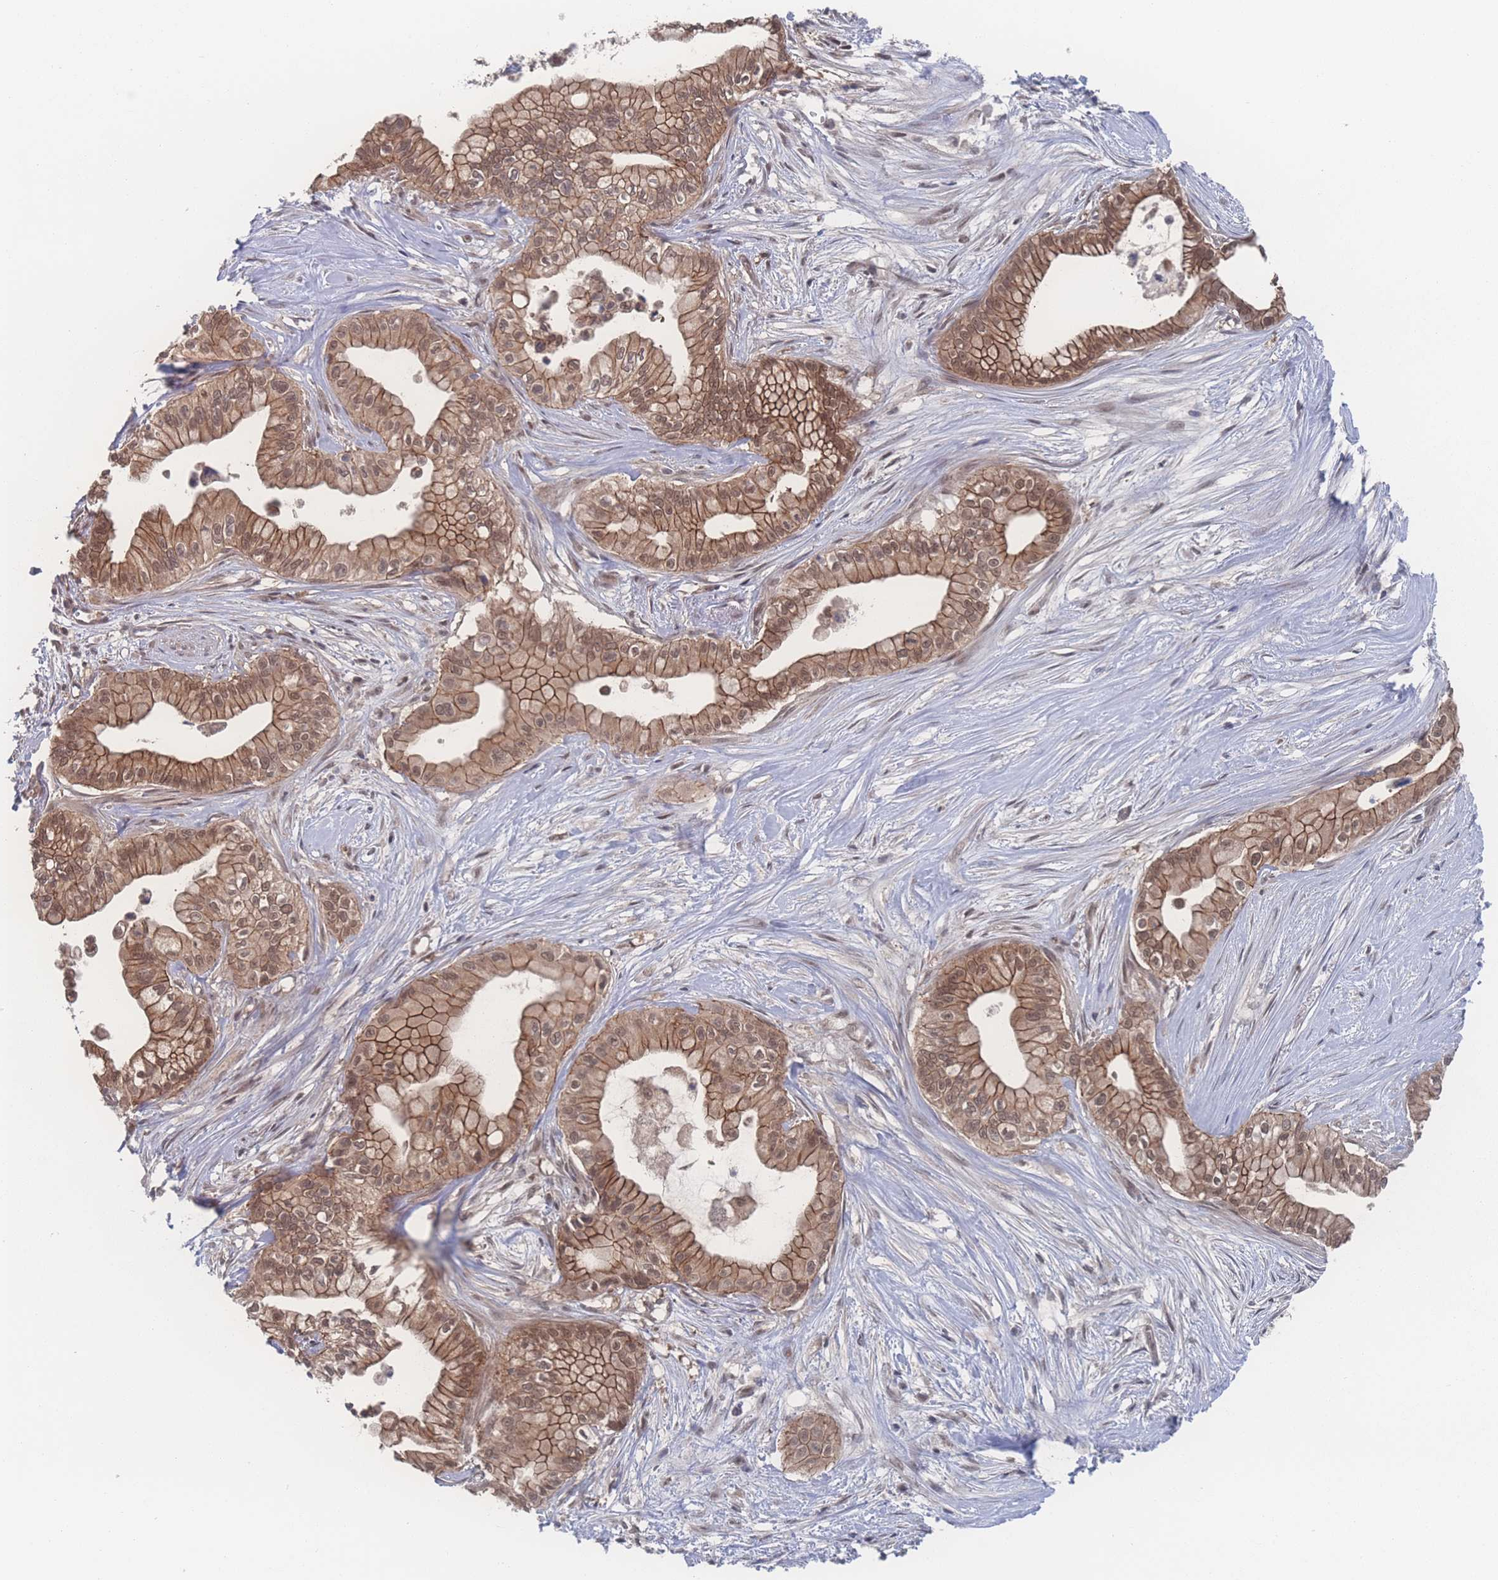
{"staining": {"intensity": "moderate", "quantity": ">75%", "location": "cytoplasmic/membranous,nuclear"}, "tissue": "pancreatic cancer", "cell_type": "Tumor cells", "image_type": "cancer", "snomed": [{"axis": "morphology", "description": "Adenocarcinoma, NOS"}, {"axis": "topography", "description": "Pancreas"}], "caption": "An IHC photomicrograph of tumor tissue is shown. Protein staining in brown labels moderate cytoplasmic/membranous and nuclear positivity in pancreatic cancer within tumor cells.", "gene": "NBEAL1", "patient": {"sex": "male", "age": 78}}